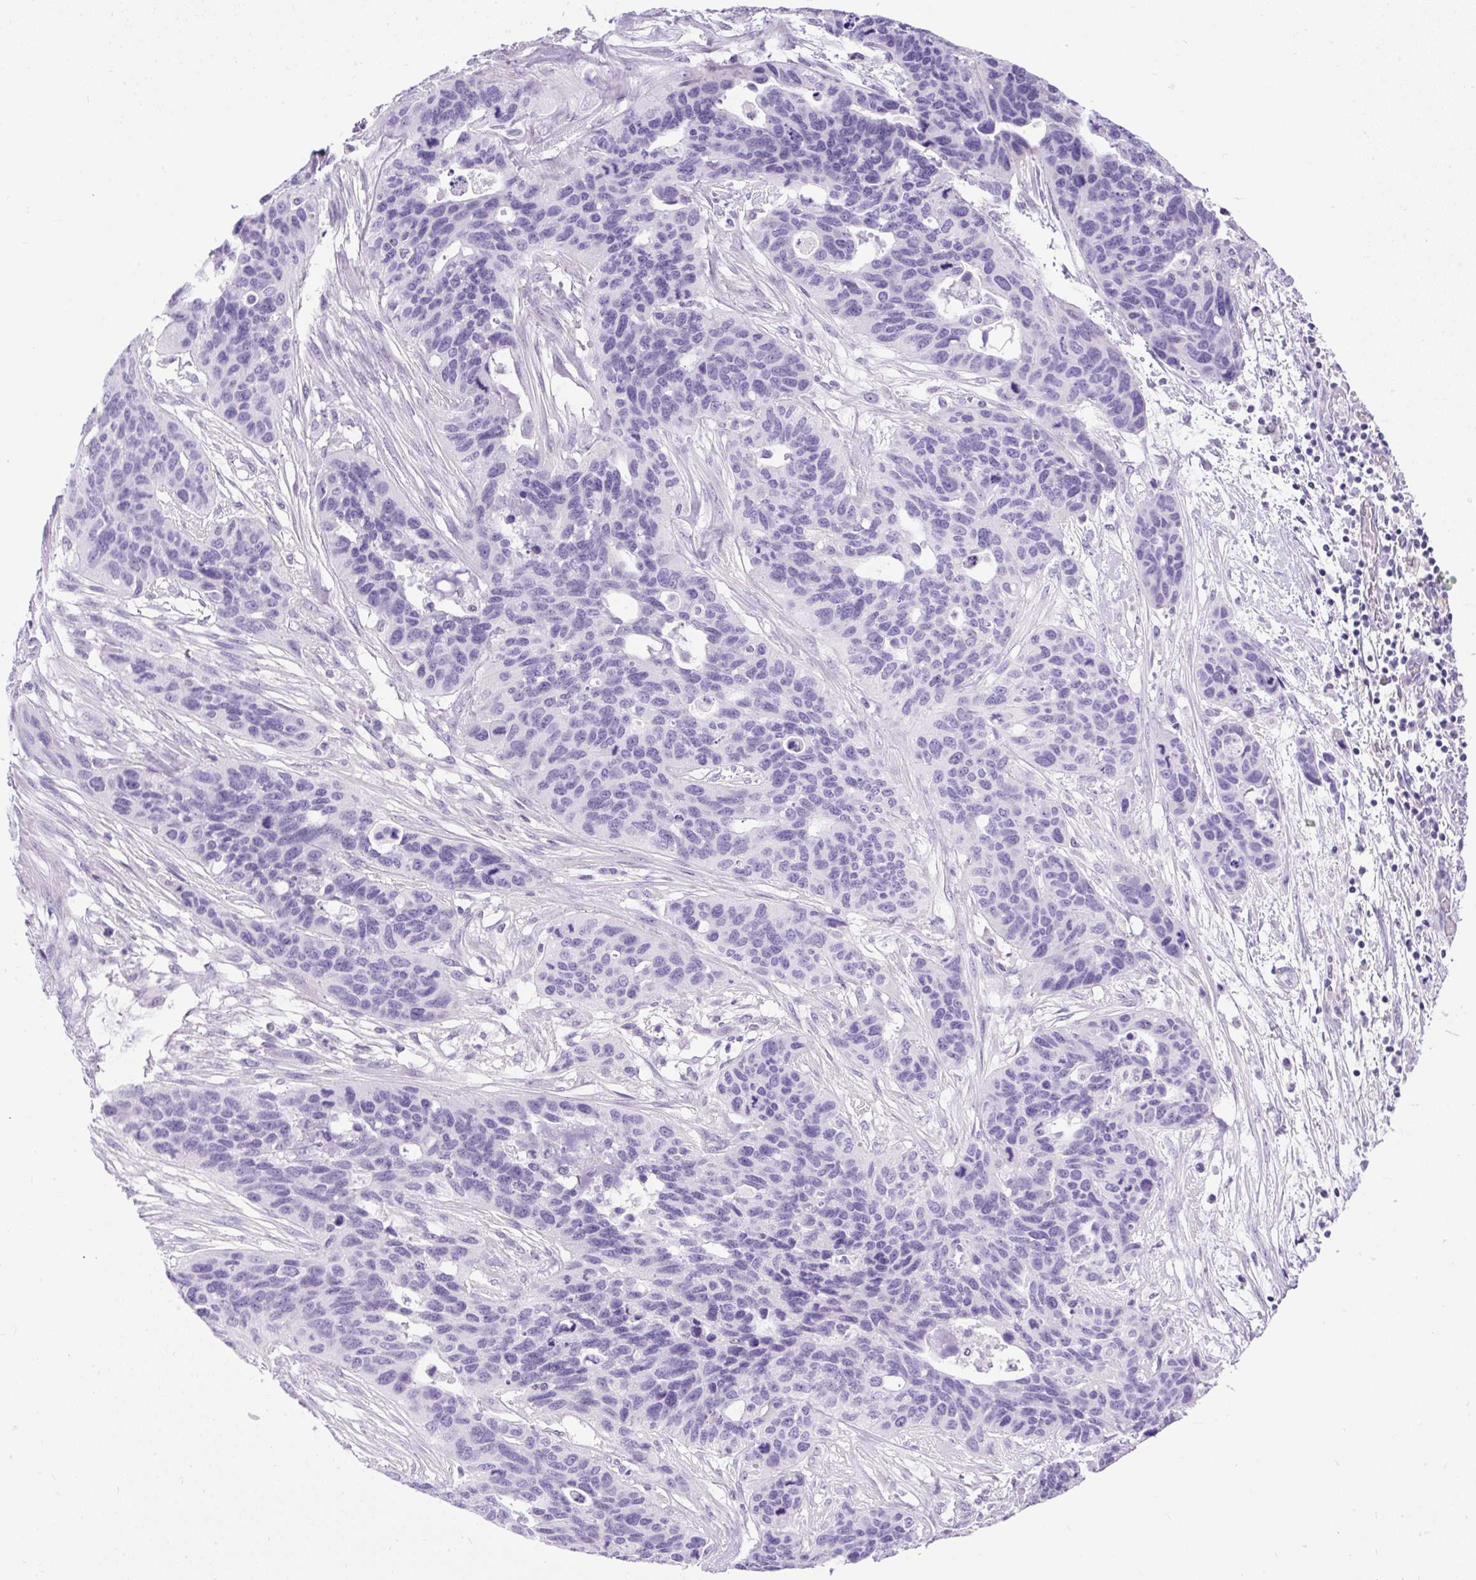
{"staining": {"intensity": "negative", "quantity": "none", "location": "none"}, "tissue": "ovarian cancer", "cell_type": "Tumor cells", "image_type": "cancer", "snomed": [{"axis": "morphology", "description": "Cystadenocarcinoma, serous, NOS"}, {"axis": "topography", "description": "Ovary"}], "caption": "This is an IHC photomicrograph of human ovarian cancer. There is no expression in tumor cells.", "gene": "UPP1", "patient": {"sex": "female", "age": 64}}